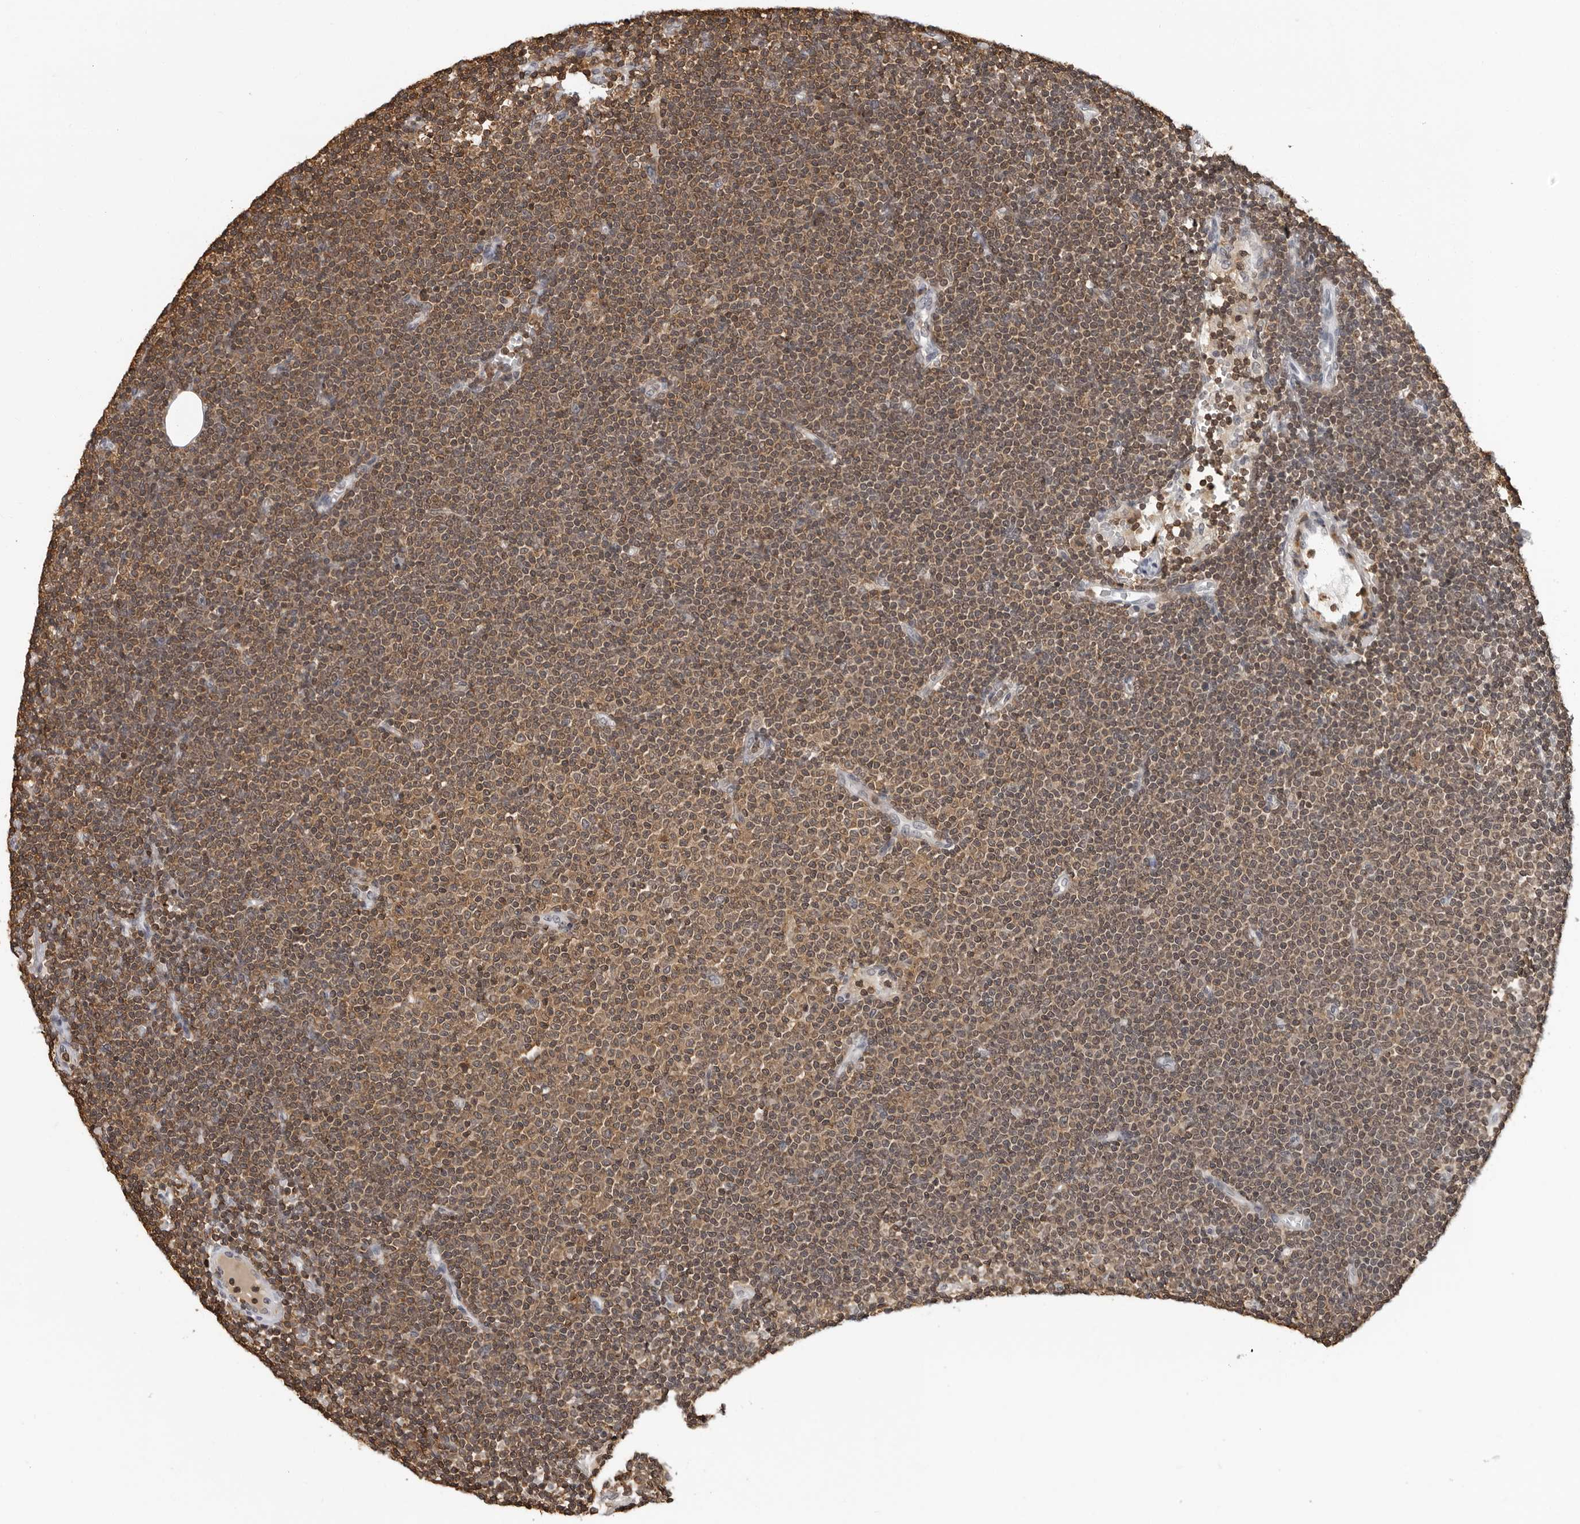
{"staining": {"intensity": "moderate", "quantity": ">75%", "location": "cytoplasmic/membranous"}, "tissue": "lymphoma", "cell_type": "Tumor cells", "image_type": "cancer", "snomed": [{"axis": "morphology", "description": "Malignant lymphoma, non-Hodgkin's type, Low grade"}, {"axis": "topography", "description": "Lymph node"}], "caption": "Immunohistochemistry micrograph of human low-grade malignant lymphoma, non-Hodgkin's type stained for a protein (brown), which demonstrates medium levels of moderate cytoplasmic/membranous expression in about >75% of tumor cells.", "gene": "HSPH1", "patient": {"sex": "female", "age": 53}}